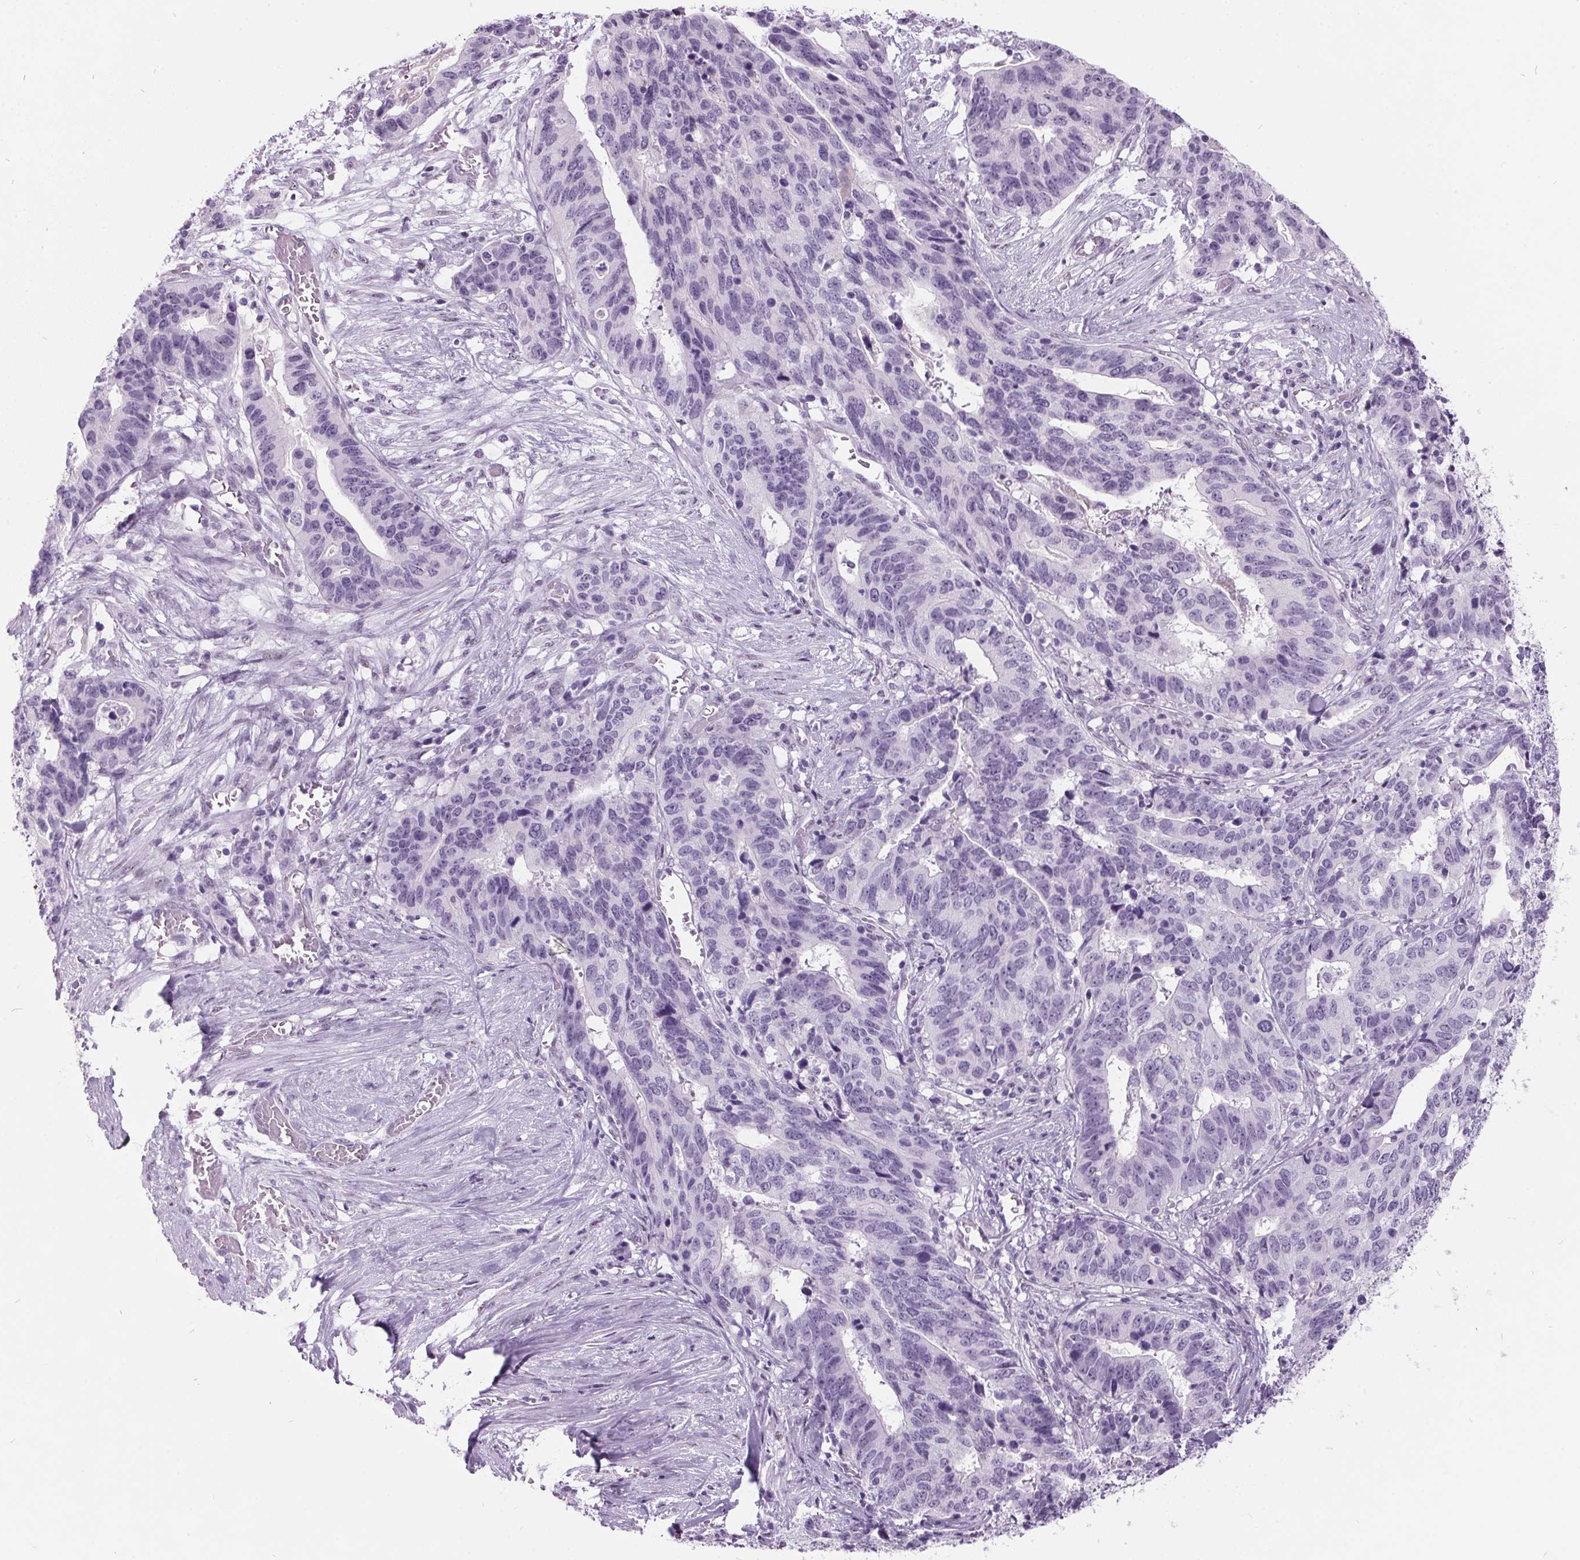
{"staining": {"intensity": "negative", "quantity": "none", "location": "none"}, "tissue": "stomach cancer", "cell_type": "Tumor cells", "image_type": "cancer", "snomed": [{"axis": "morphology", "description": "Adenocarcinoma, NOS"}, {"axis": "topography", "description": "Stomach, upper"}], "caption": "Immunohistochemistry micrograph of neoplastic tissue: human stomach cancer stained with DAB (3,3'-diaminobenzidine) shows no significant protein expression in tumor cells.", "gene": "ODAD2", "patient": {"sex": "female", "age": 67}}